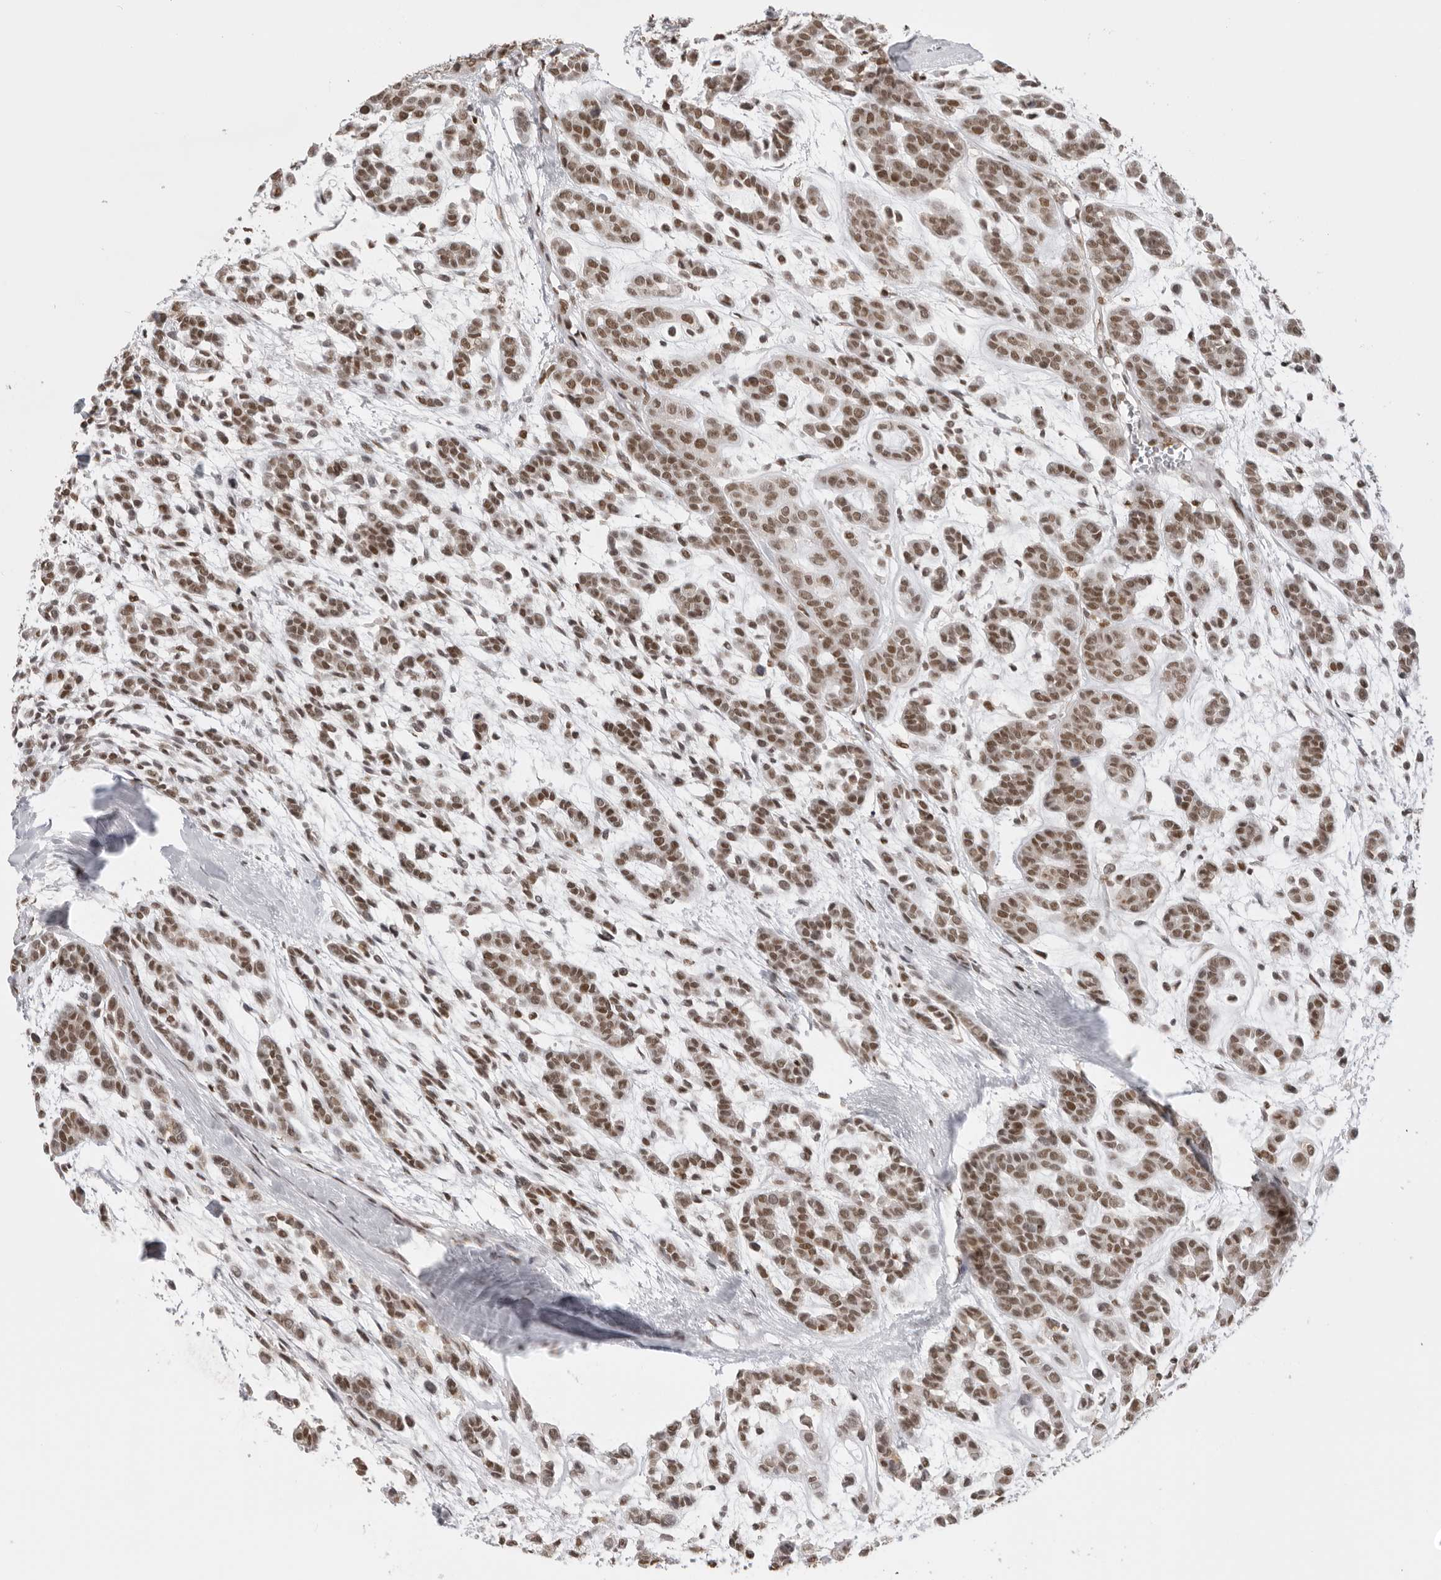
{"staining": {"intensity": "moderate", "quantity": ">75%", "location": "nuclear"}, "tissue": "head and neck cancer", "cell_type": "Tumor cells", "image_type": "cancer", "snomed": [{"axis": "morphology", "description": "Adenocarcinoma, NOS"}, {"axis": "morphology", "description": "Adenoma, NOS"}, {"axis": "topography", "description": "Head-Neck"}], "caption": "Tumor cells exhibit medium levels of moderate nuclear positivity in about >75% of cells in human adenocarcinoma (head and neck).", "gene": "RPA2", "patient": {"sex": "female", "age": 55}}